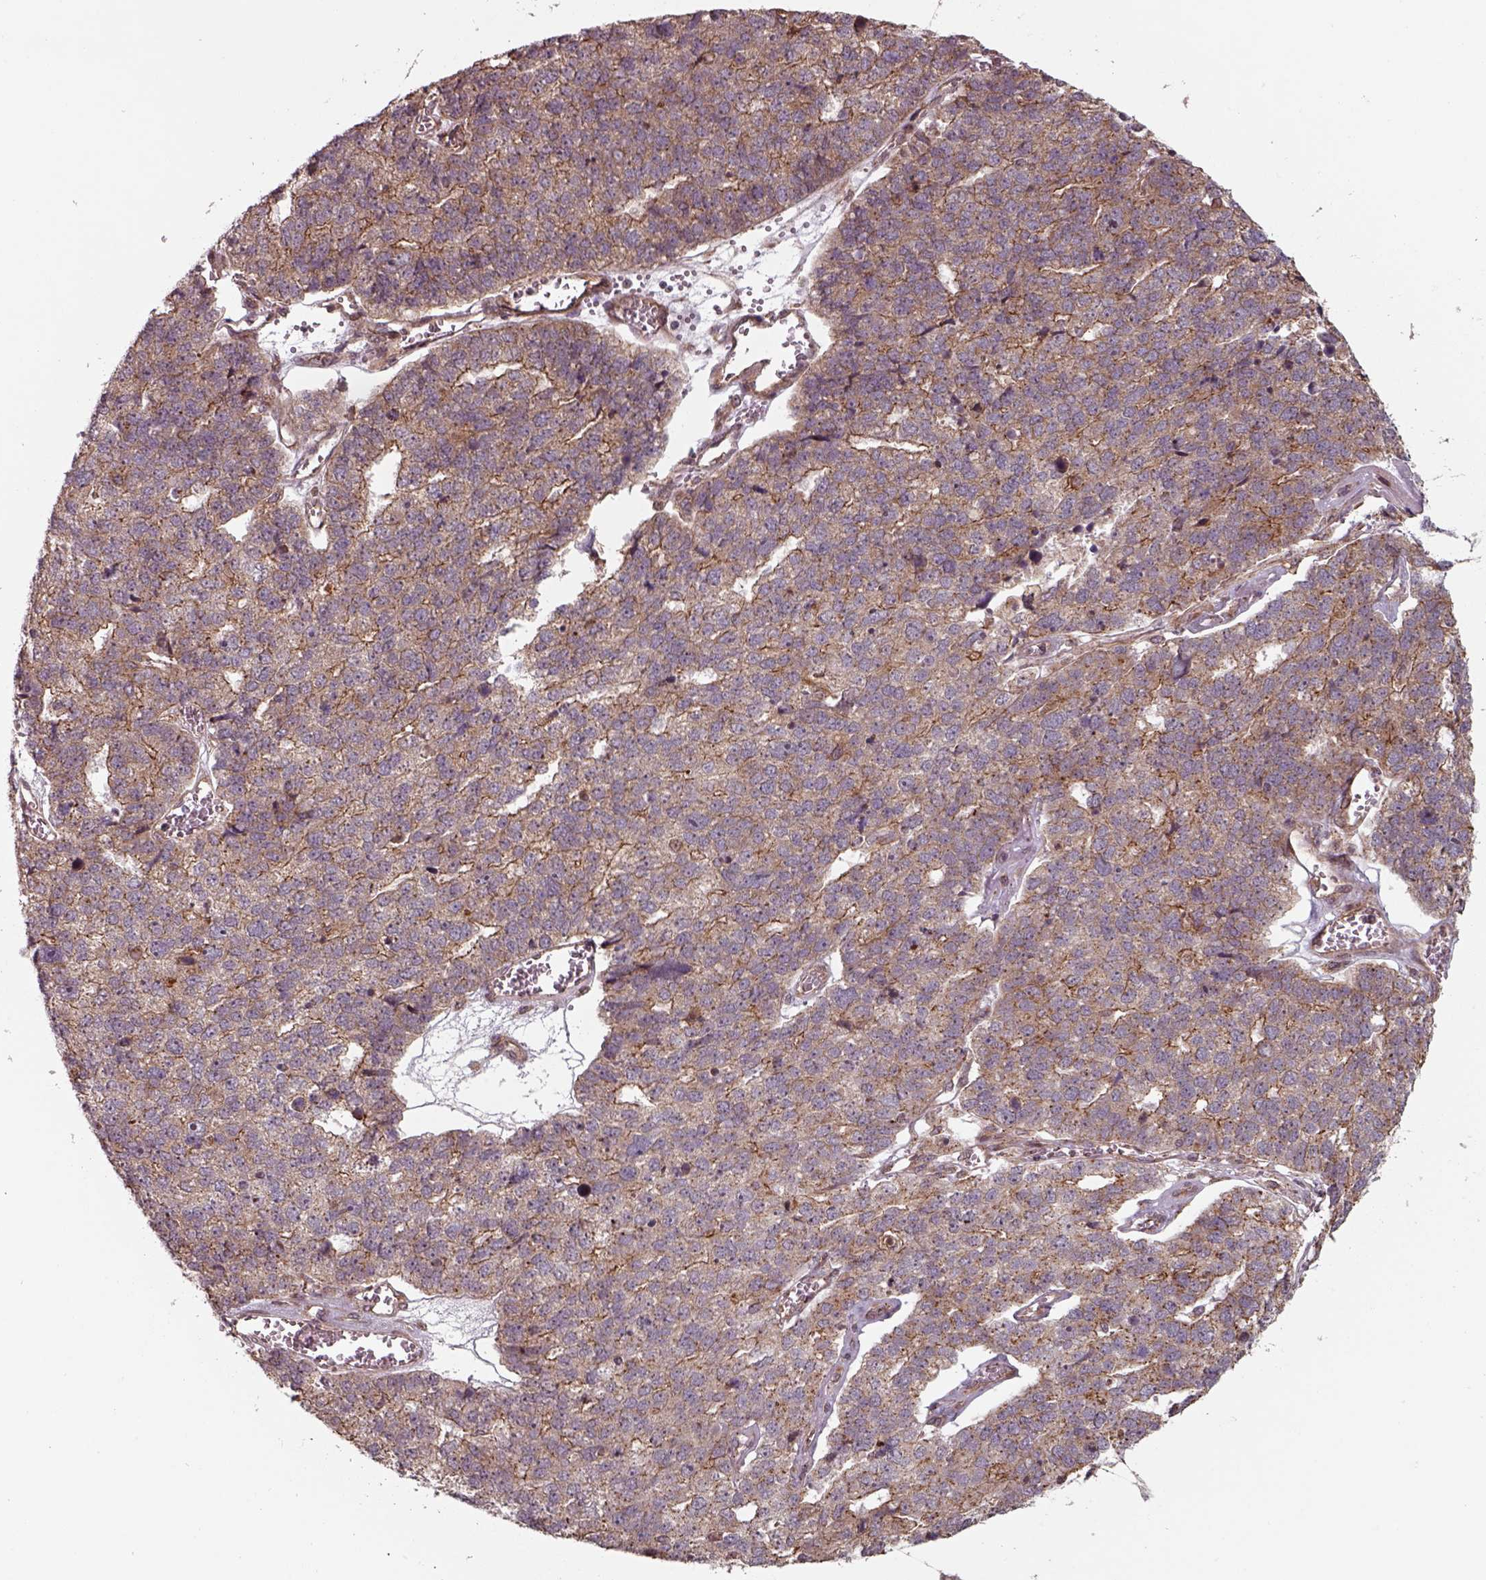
{"staining": {"intensity": "moderate", "quantity": ">75%", "location": "cytoplasmic/membranous"}, "tissue": "stomach cancer", "cell_type": "Tumor cells", "image_type": "cancer", "snomed": [{"axis": "morphology", "description": "Adenocarcinoma, NOS"}, {"axis": "topography", "description": "Stomach"}], "caption": "A medium amount of moderate cytoplasmic/membranous staining is present in approximately >75% of tumor cells in stomach cancer (adenocarcinoma) tissue.", "gene": "CHMP3", "patient": {"sex": "male", "age": 69}}